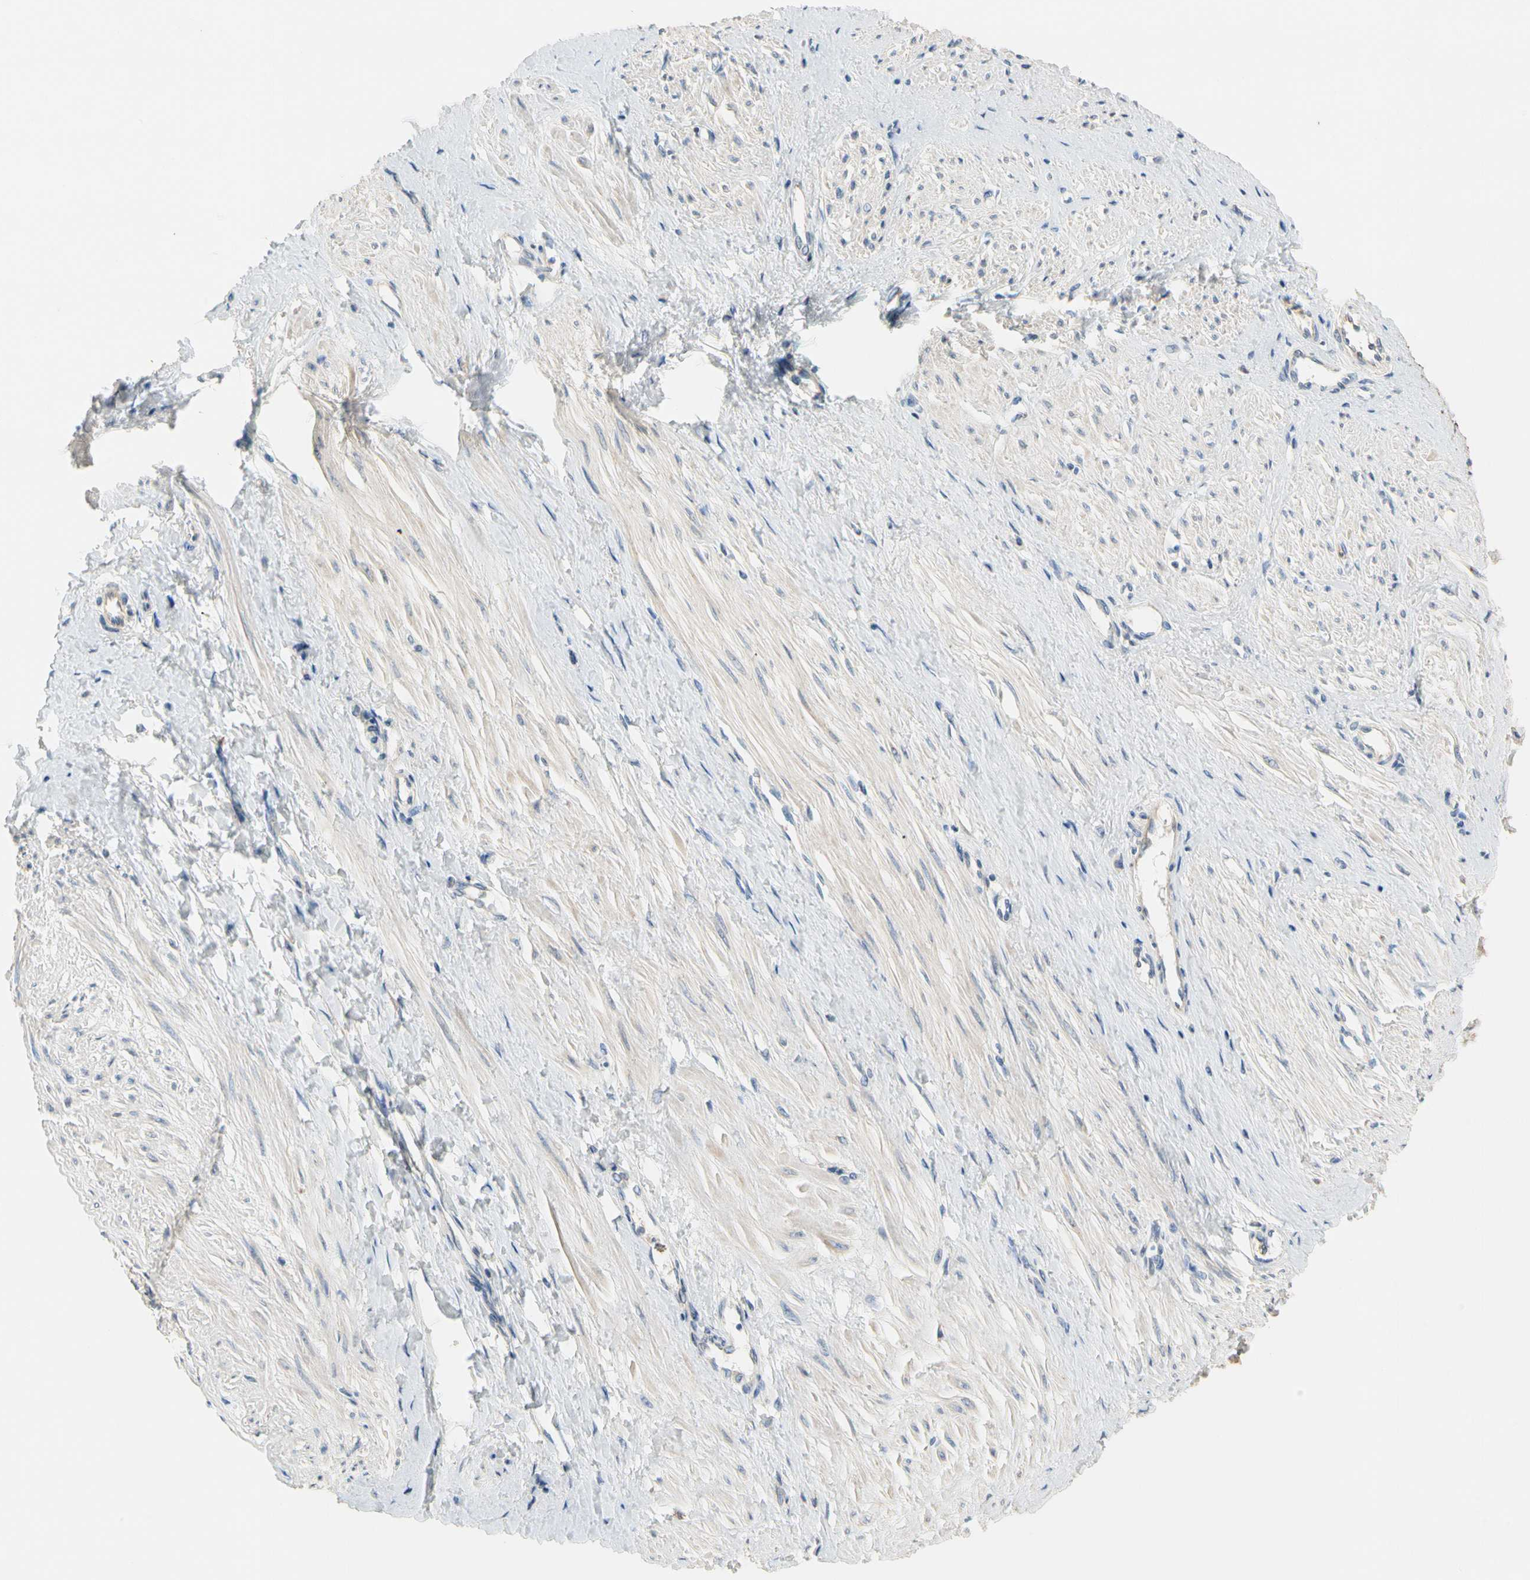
{"staining": {"intensity": "weak", "quantity": "<25%", "location": "cytoplasmic/membranous"}, "tissue": "smooth muscle", "cell_type": "Smooth muscle cells", "image_type": "normal", "snomed": [{"axis": "morphology", "description": "Normal tissue, NOS"}, {"axis": "topography", "description": "Smooth muscle"}, {"axis": "topography", "description": "Uterus"}], "caption": "The immunohistochemistry (IHC) micrograph has no significant positivity in smooth muscle cells of smooth muscle. Brightfield microscopy of immunohistochemistry stained with DAB (3,3'-diaminobenzidine) (brown) and hematoxylin (blue), captured at high magnification.", "gene": "GPSM2", "patient": {"sex": "female", "age": 39}}